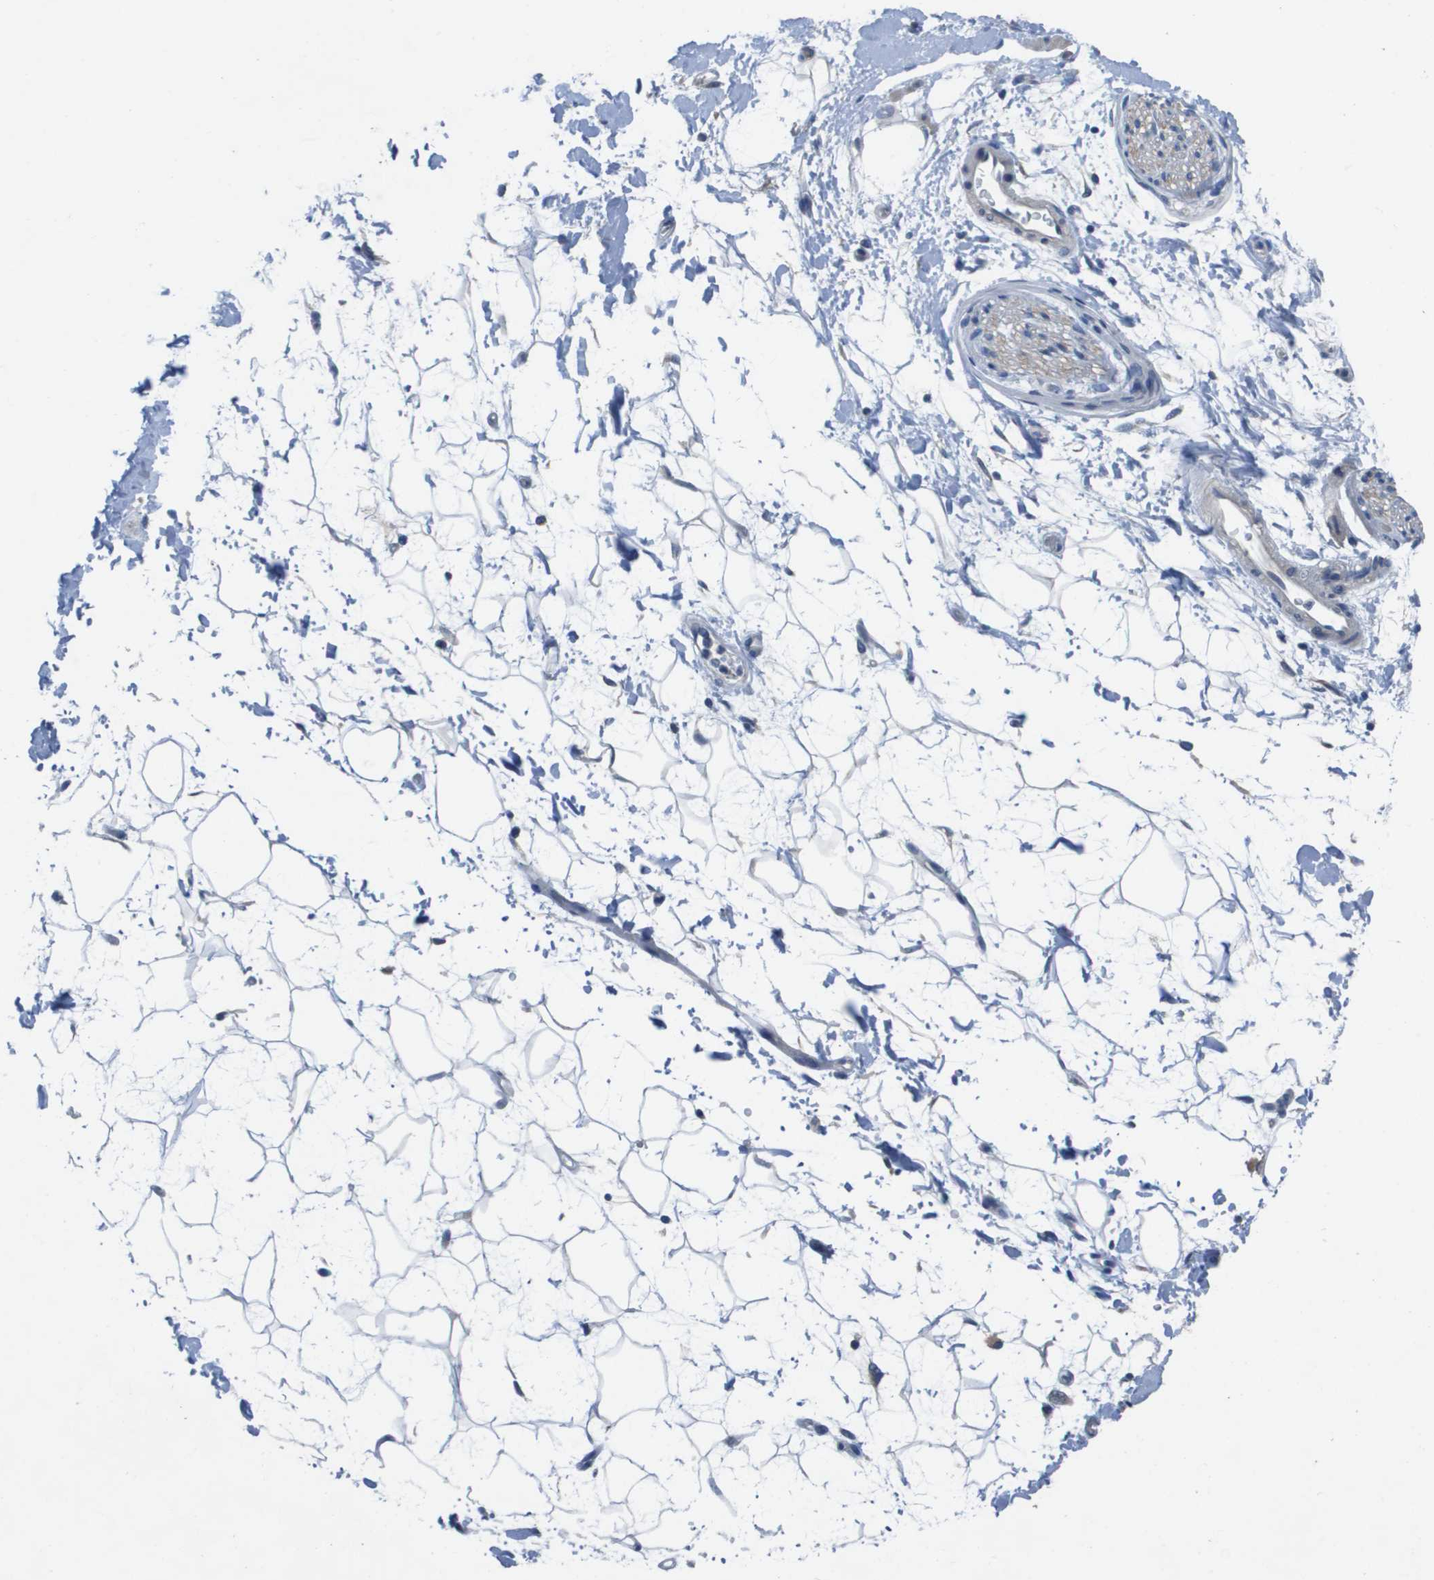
{"staining": {"intensity": "negative", "quantity": "none", "location": "none"}, "tissue": "adipose tissue", "cell_type": "Adipocytes", "image_type": "normal", "snomed": [{"axis": "morphology", "description": "Normal tissue, NOS"}, {"axis": "topography", "description": "Soft tissue"}], "caption": "IHC micrograph of normal human adipose tissue stained for a protein (brown), which shows no staining in adipocytes. (Stains: DAB (3,3'-diaminobenzidine) immunohistochemistry (IHC) with hematoxylin counter stain, Microscopy: brightfield microscopy at high magnification).", "gene": "NCS1", "patient": {"sex": "male", "age": 72}}